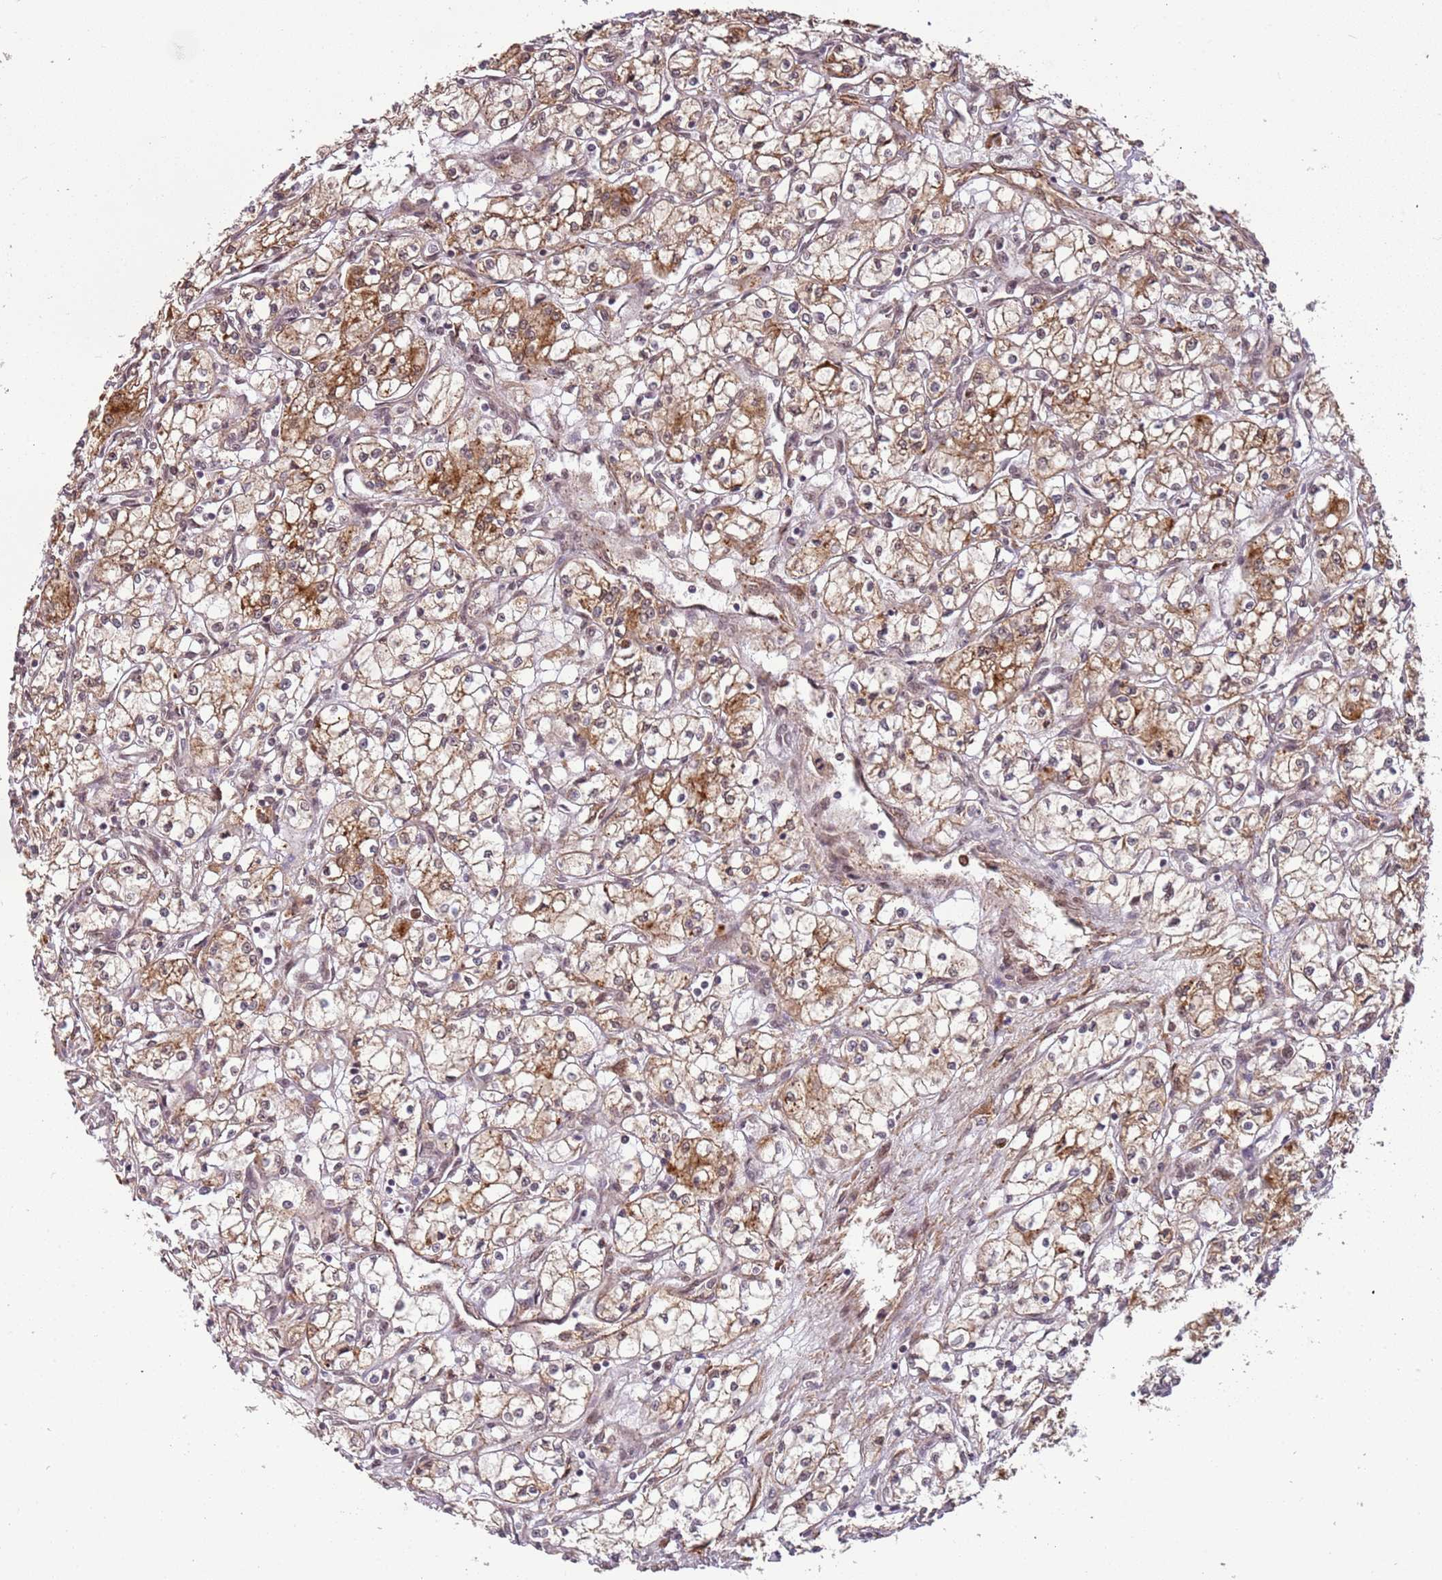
{"staining": {"intensity": "moderate", "quantity": "<25%", "location": "cytoplasmic/membranous,nuclear"}, "tissue": "renal cancer", "cell_type": "Tumor cells", "image_type": "cancer", "snomed": [{"axis": "morphology", "description": "Adenocarcinoma, NOS"}, {"axis": "topography", "description": "Kidney"}], "caption": "This image shows IHC staining of human renal cancer, with low moderate cytoplasmic/membranous and nuclear staining in about <25% of tumor cells.", "gene": "POLR3H", "patient": {"sex": "male", "age": 59}}